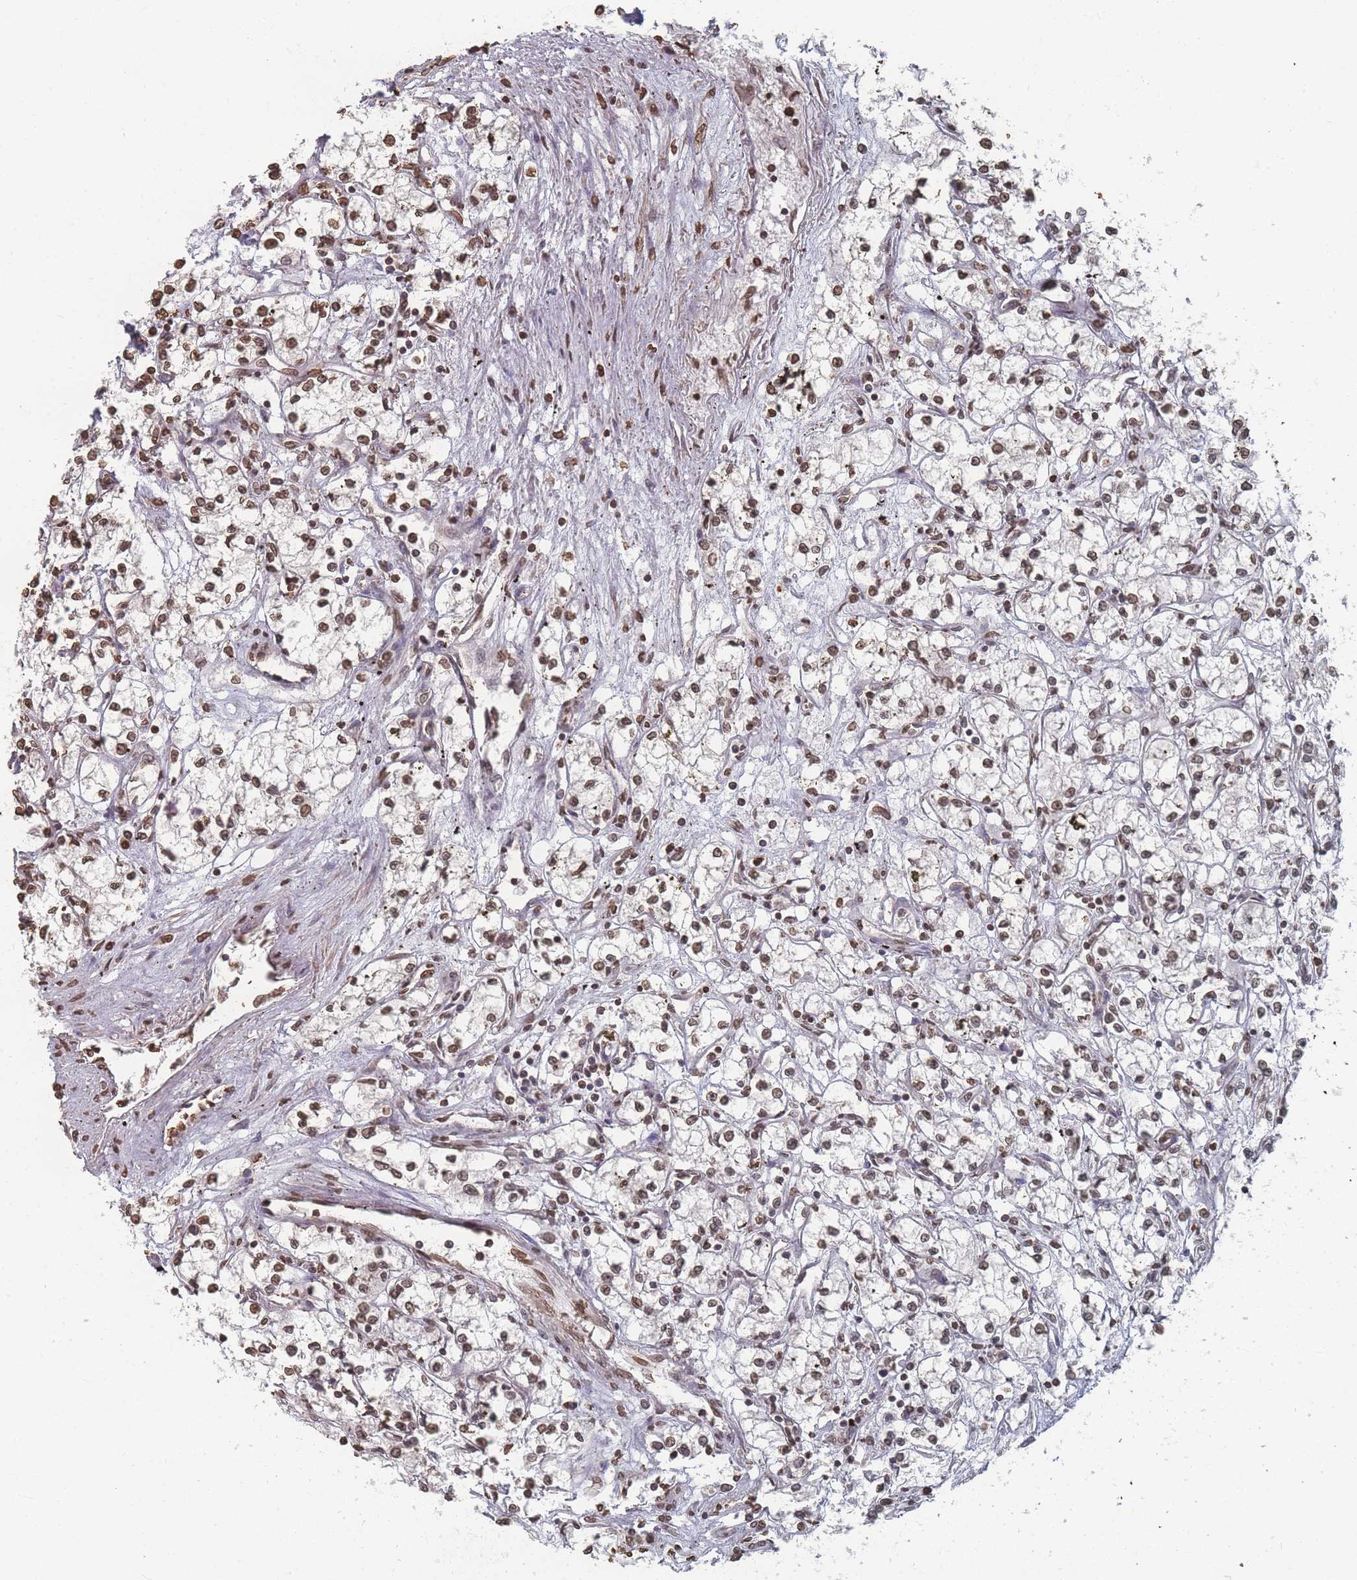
{"staining": {"intensity": "moderate", "quantity": ">75%", "location": "nuclear"}, "tissue": "renal cancer", "cell_type": "Tumor cells", "image_type": "cancer", "snomed": [{"axis": "morphology", "description": "Adenocarcinoma, NOS"}, {"axis": "topography", "description": "Kidney"}], "caption": "Renal adenocarcinoma was stained to show a protein in brown. There is medium levels of moderate nuclear positivity in approximately >75% of tumor cells. The protein of interest is stained brown, and the nuclei are stained in blue (DAB IHC with brightfield microscopy, high magnification).", "gene": "PLEKHG5", "patient": {"sex": "male", "age": 59}}